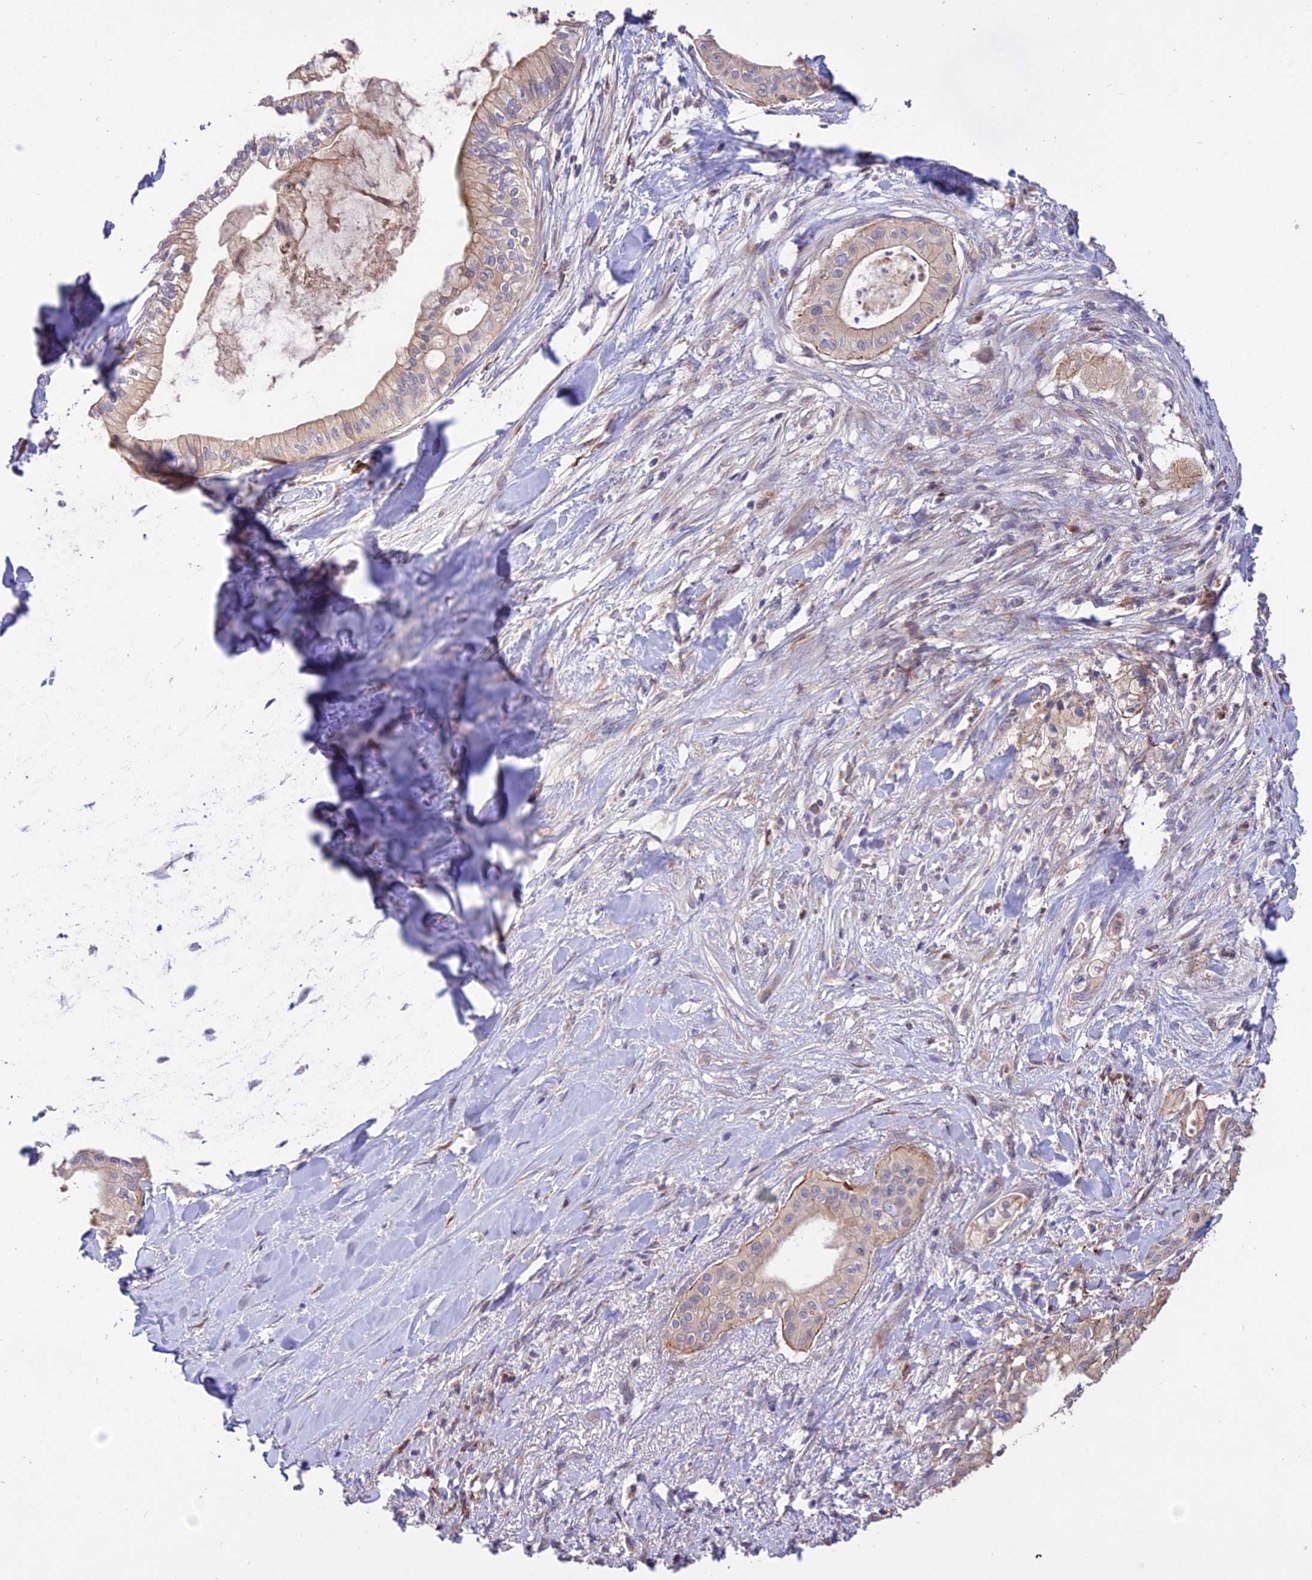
{"staining": {"intensity": "moderate", "quantity": "25%-75%", "location": "cytoplasmic/membranous"}, "tissue": "pancreatic cancer", "cell_type": "Tumor cells", "image_type": "cancer", "snomed": [{"axis": "morphology", "description": "Adenocarcinoma, NOS"}, {"axis": "topography", "description": "Pancreas"}], "caption": "This is an image of immunohistochemistry staining of pancreatic adenocarcinoma, which shows moderate staining in the cytoplasmic/membranous of tumor cells.", "gene": "ROCK1", "patient": {"sex": "male", "age": 78}}